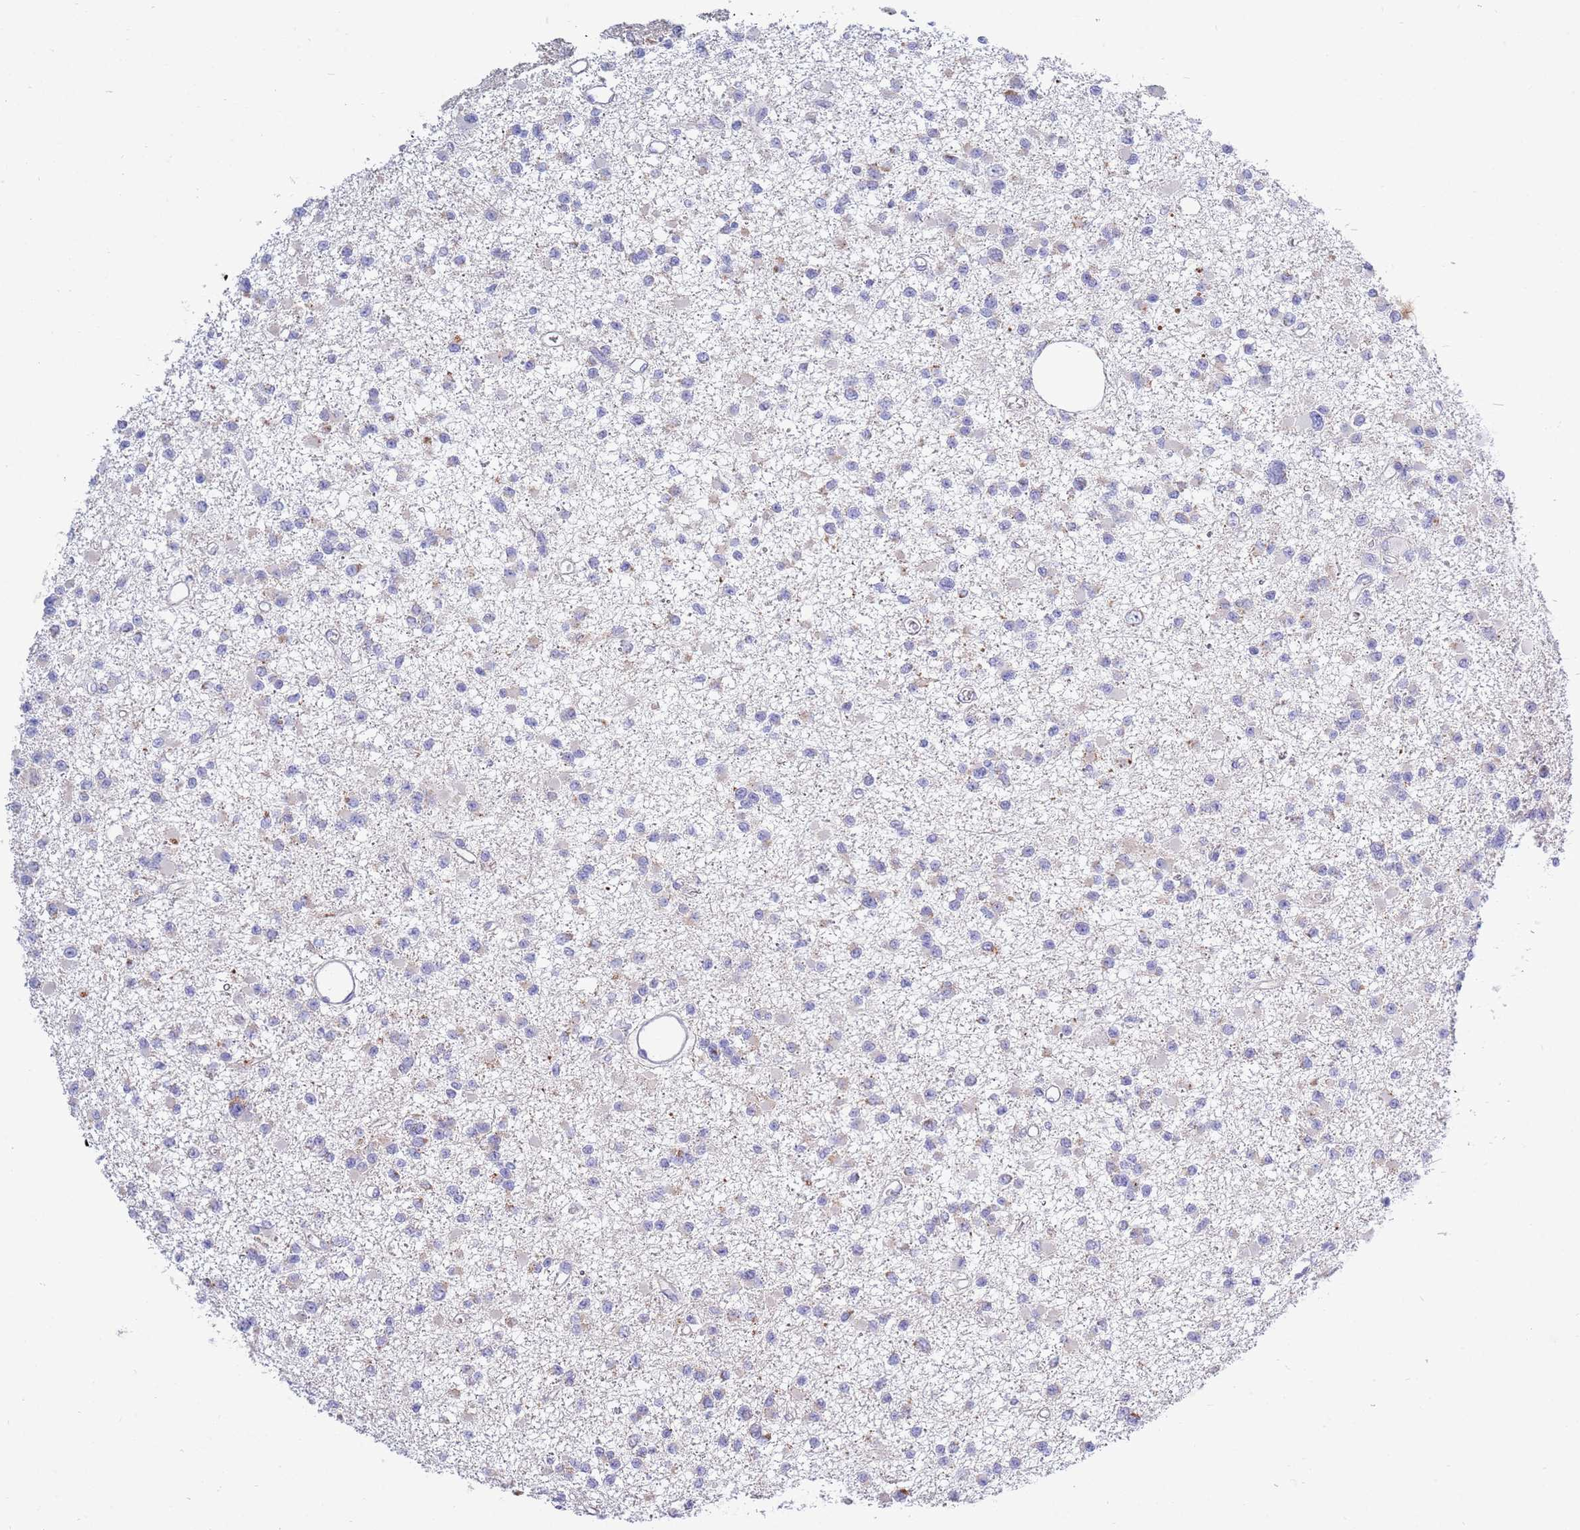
{"staining": {"intensity": "negative", "quantity": "none", "location": "none"}, "tissue": "glioma", "cell_type": "Tumor cells", "image_type": "cancer", "snomed": [{"axis": "morphology", "description": "Glioma, malignant, Low grade"}, {"axis": "topography", "description": "Brain"}], "caption": "An immunohistochemistry micrograph of malignant low-grade glioma is shown. There is no staining in tumor cells of malignant low-grade glioma.", "gene": "EMC8", "patient": {"sex": "female", "age": 22}}